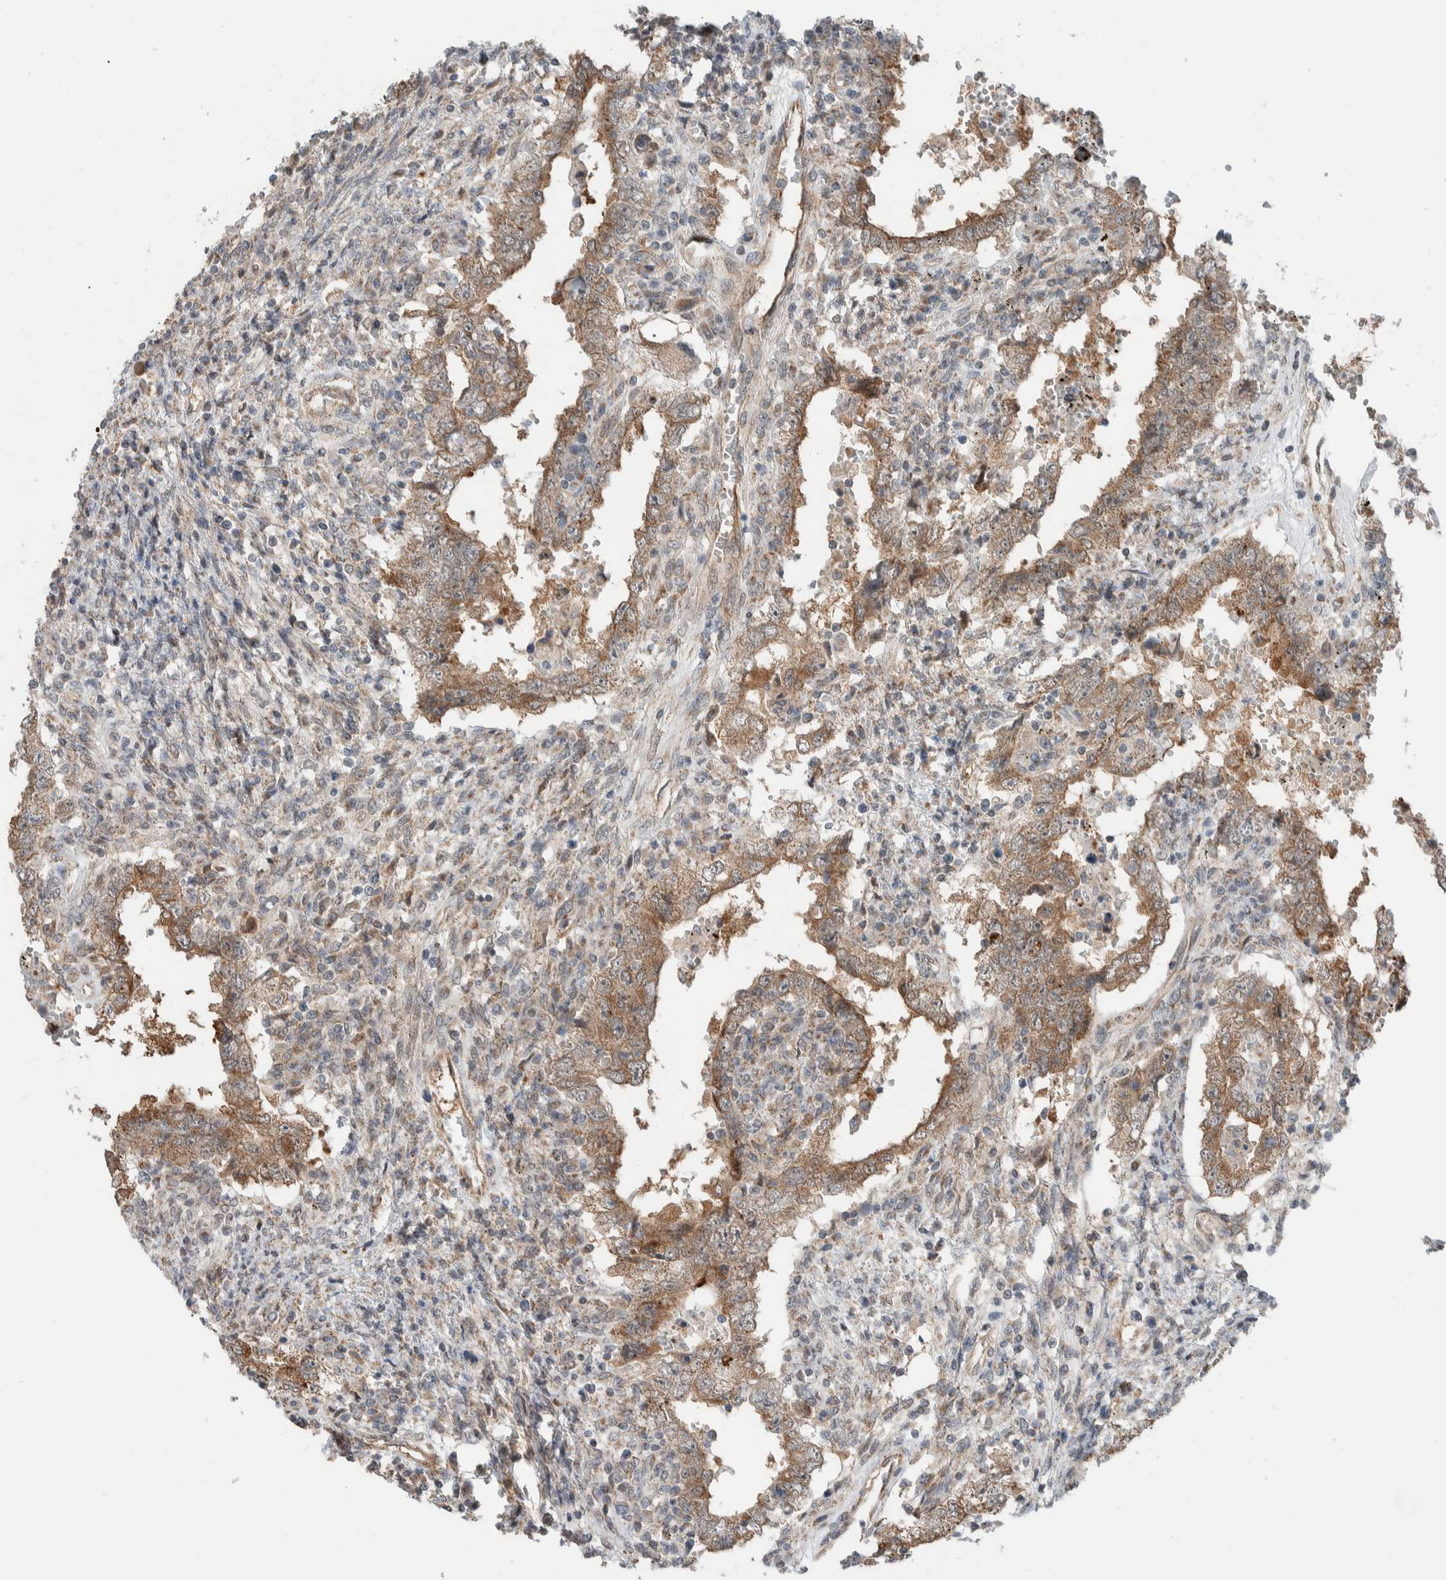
{"staining": {"intensity": "moderate", "quantity": ">75%", "location": "cytoplasmic/membranous"}, "tissue": "testis cancer", "cell_type": "Tumor cells", "image_type": "cancer", "snomed": [{"axis": "morphology", "description": "Carcinoma, Embryonal, NOS"}, {"axis": "topography", "description": "Testis"}], "caption": "Brown immunohistochemical staining in human testis cancer shows moderate cytoplasmic/membranous positivity in about >75% of tumor cells. The protein of interest is shown in brown color, while the nuclei are stained blue.", "gene": "RERE", "patient": {"sex": "male", "age": 26}}